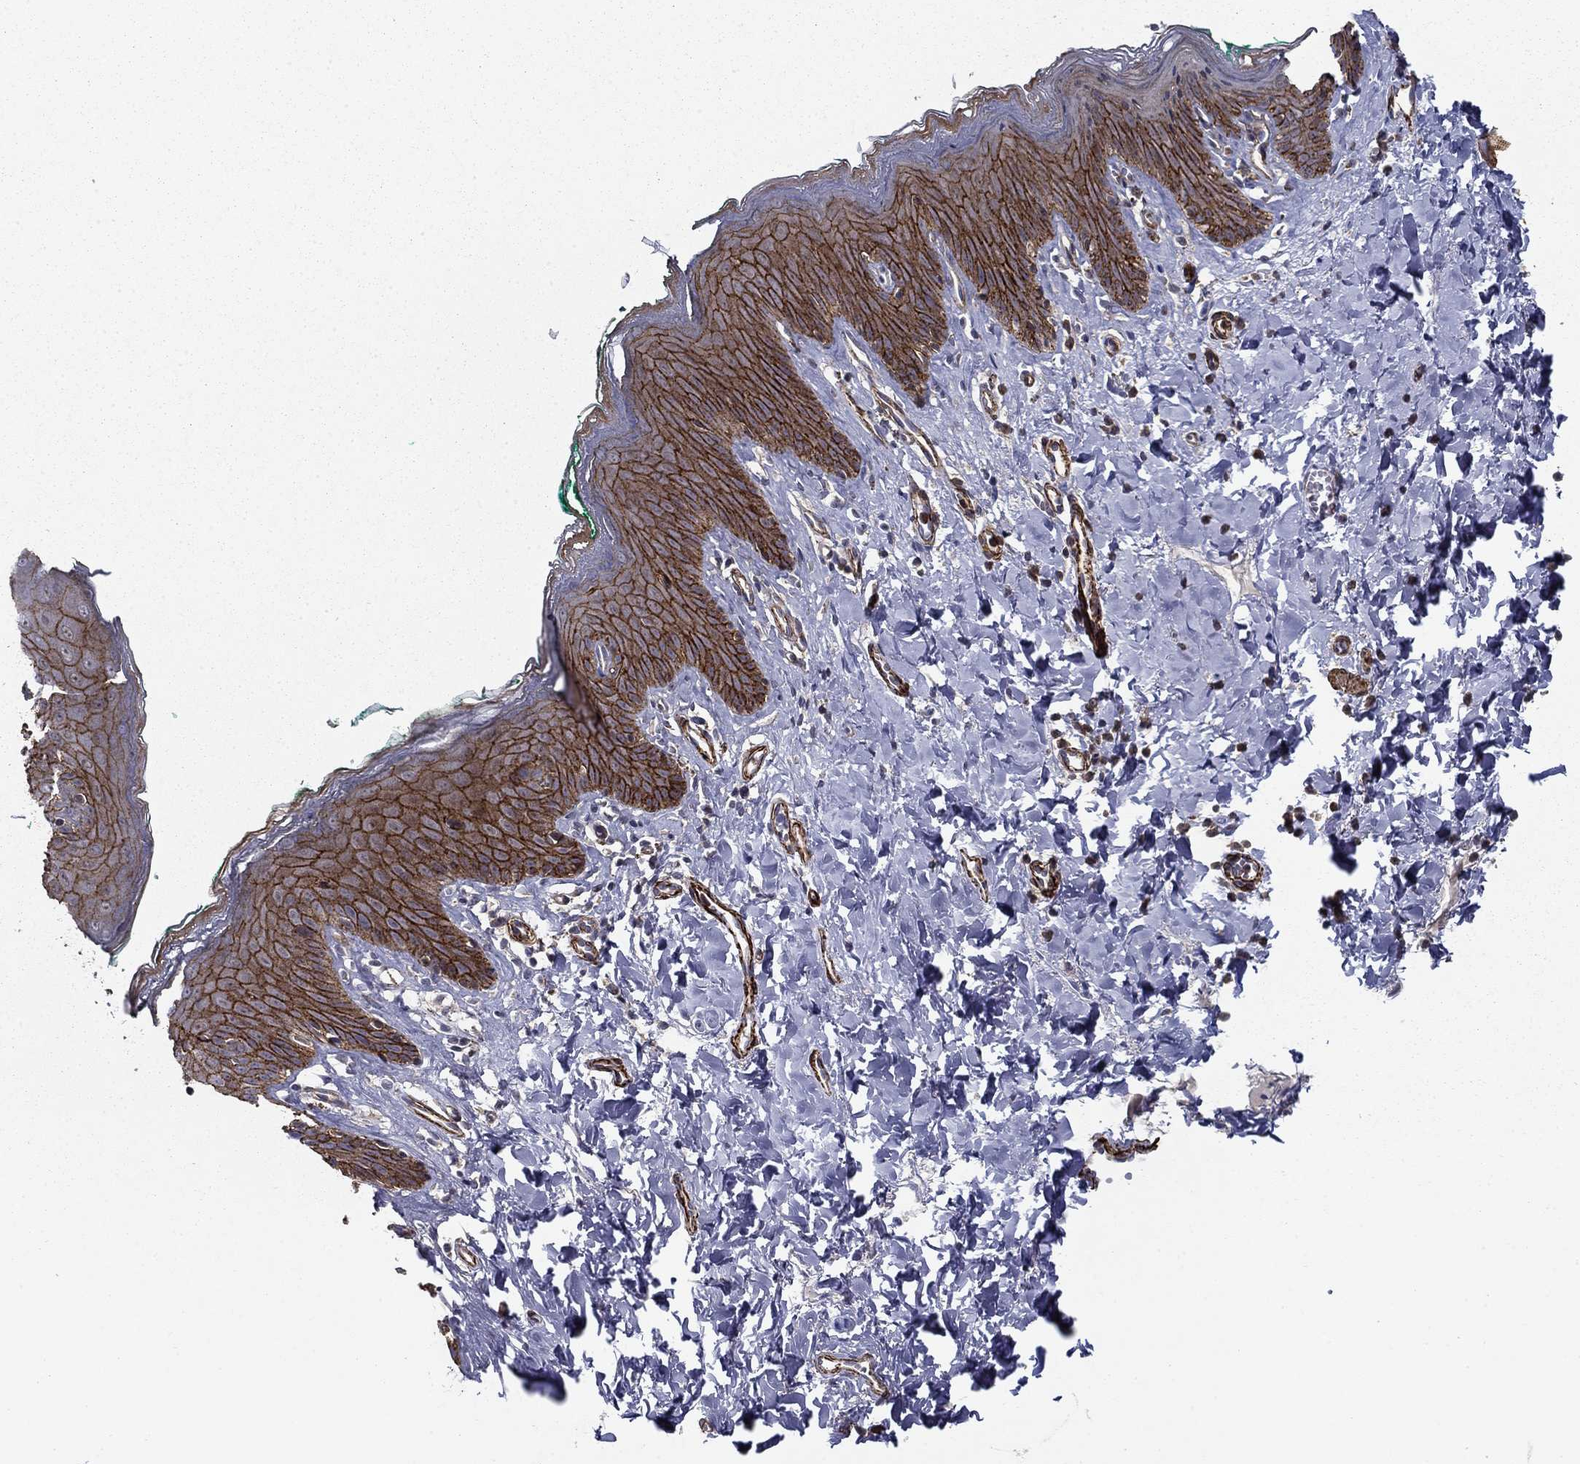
{"staining": {"intensity": "strong", "quantity": ">75%", "location": "cytoplasmic/membranous"}, "tissue": "skin", "cell_type": "Epidermal cells", "image_type": "normal", "snomed": [{"axis": "morphology", "description": "Normal tissue, NOS"}, {"axis": "topography", "description": "Vulva"}], "caption": "Immunohistochemistry (IHC) micrograph of benign skin stained for a protein (brown), which reveals high levels of strong cytoplasmic/membranous positivity in approximately >75% of epidermal cells.", "gene": "KRBA1", "patient": {"sex": "female", "age": 66}}